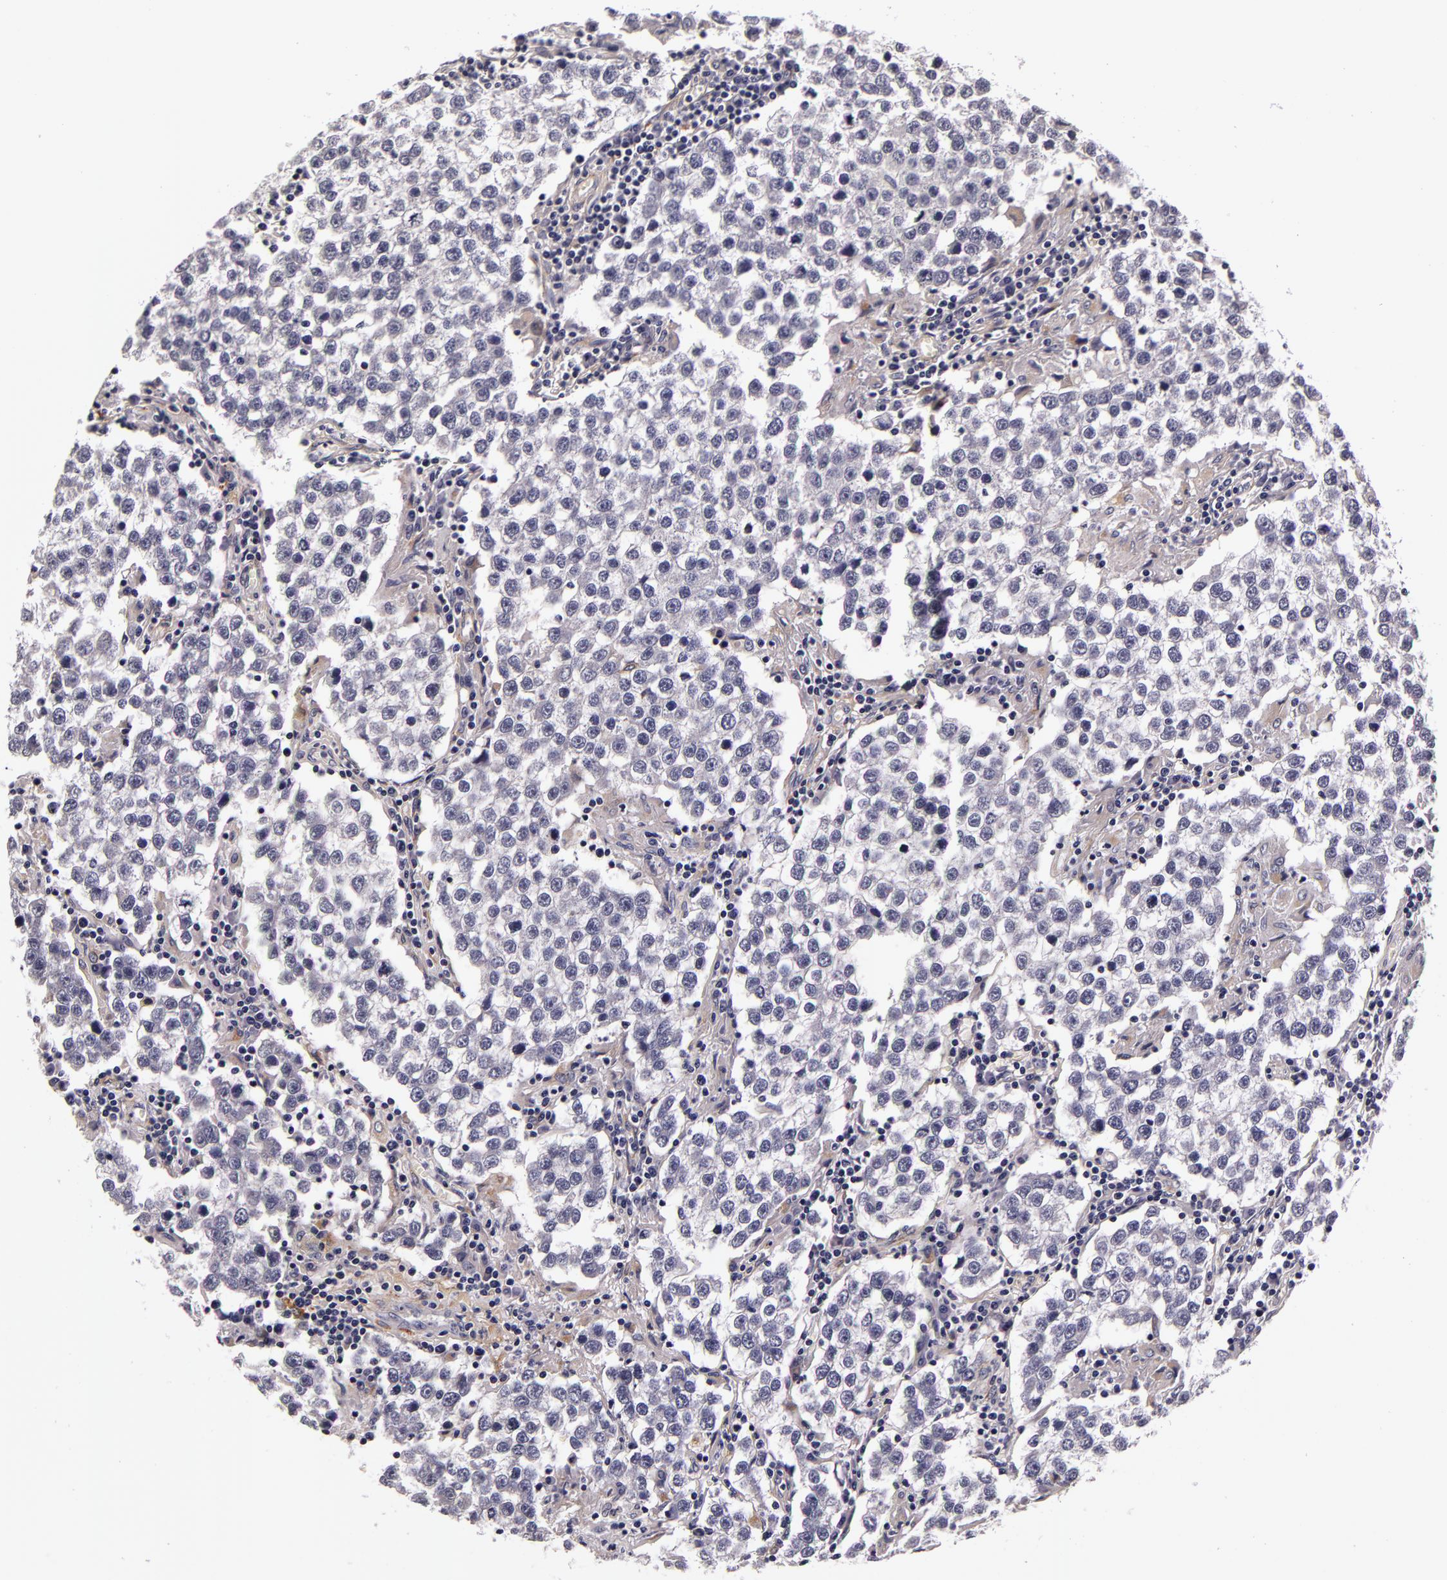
{"staining": {"intensity": "negative", "quantity": "none", "location": "none"}, "tissue": "testis cancer", "cell_type": "Tumor cells", "image_type": "cancer", "snomed": [{"axis": "morphology", "description": "Seminoma, NOS"}, {"axis": "topography", "description": "Testis"}], "caption": "Immunohistochemistry of seminoma (testis) displays no positivity in tumor cells.", "gene": "LGALS3BP", "patient": {"sex": "male", "age": 36}}